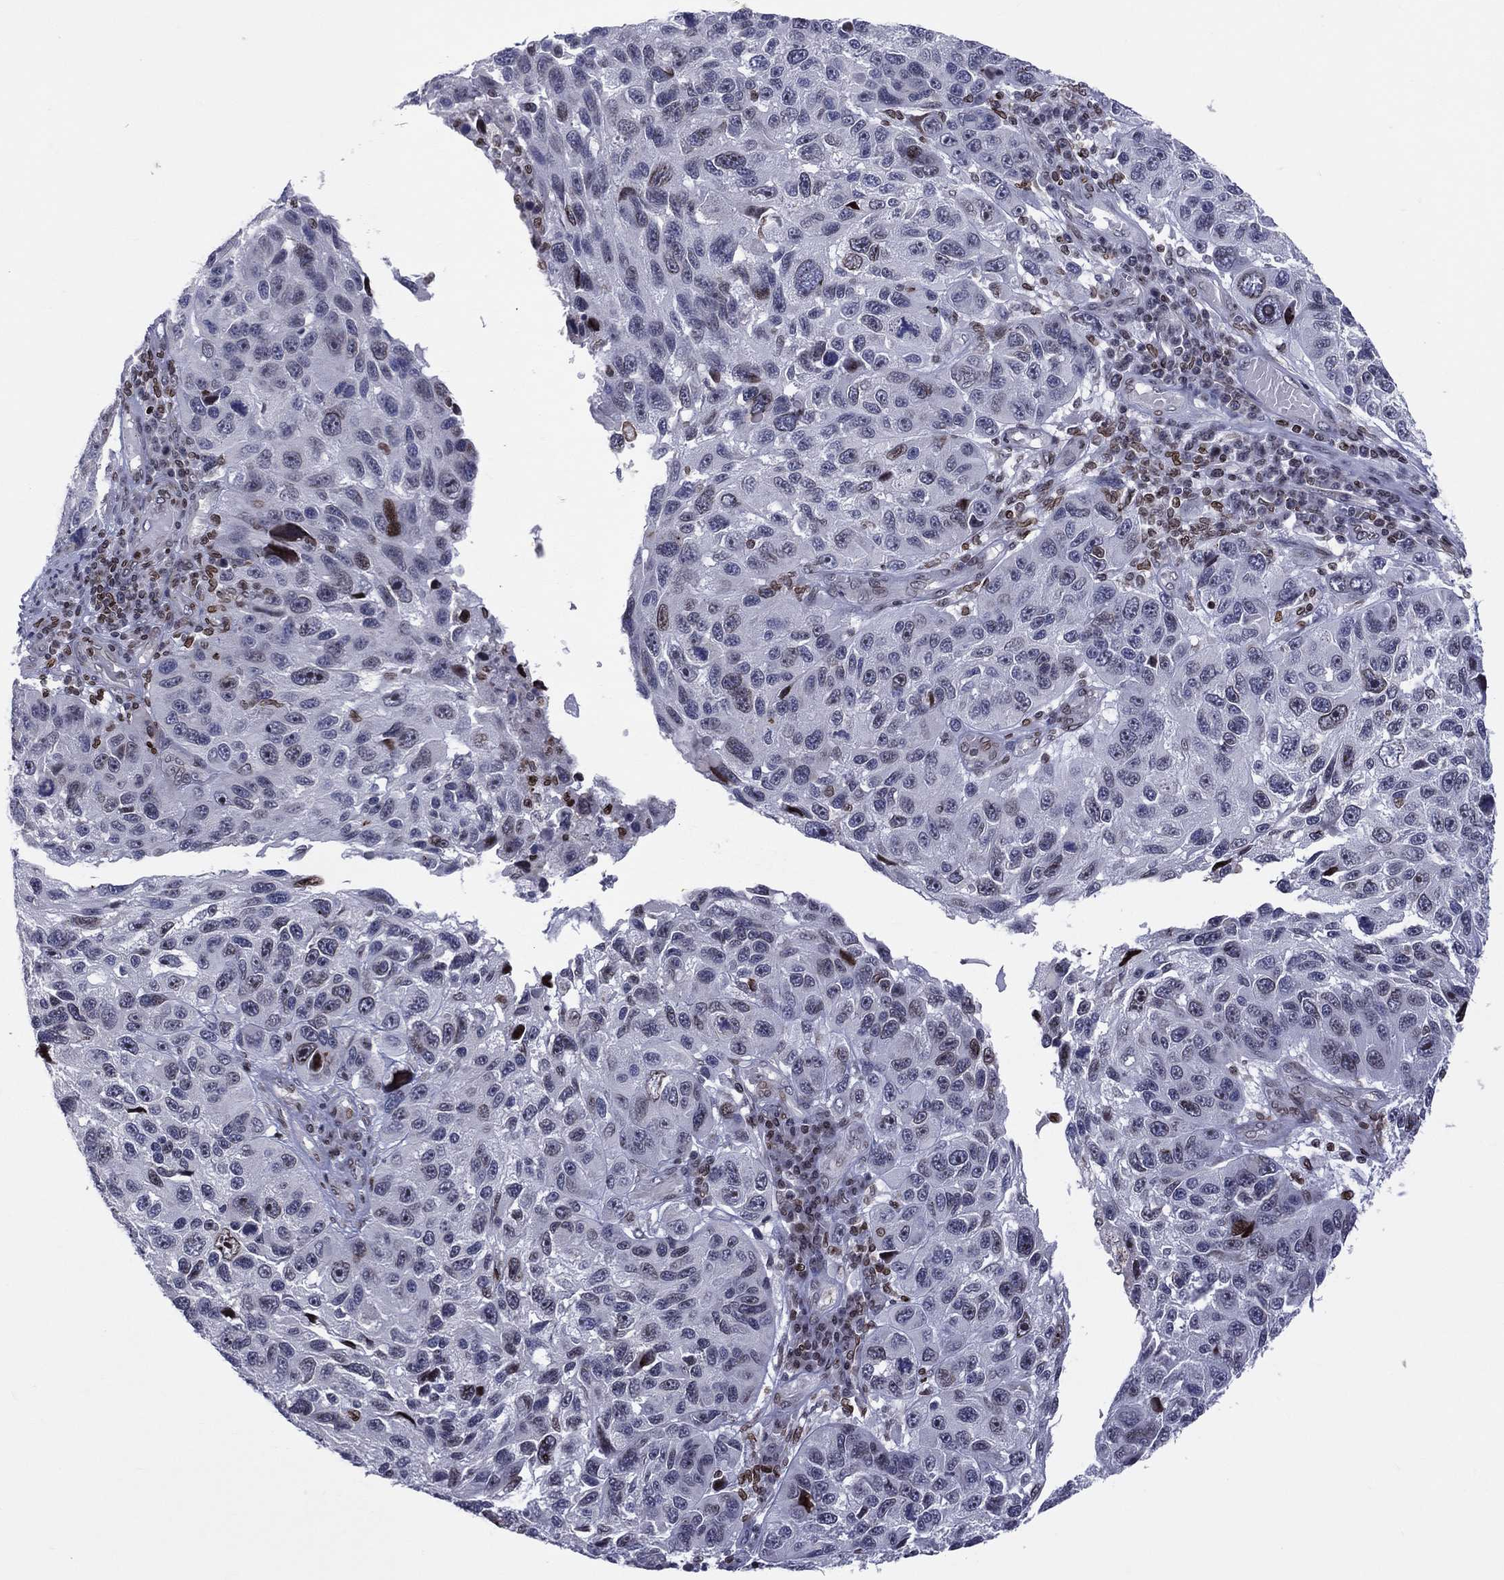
{"staining": {"intensity": "moderate", "quantity": "<25%", "location": "nuclear"}, "tissue": "melanoma", "cell_type": "Tumor cells", "image_type": "cancer", "snomed": [{"axis": "morphology", "description": "Malignant melanoma, NOS"}, {"axis": "topography", "description": "Skin"}], "caption": "A high-resolution histopathology image shows IHC staining of malignant melanoma, which displays moderate nuclear positivity in approximately <25% of tumor cells.", "gene": "DBF4B", "patient": {"sex": "male", "age": 53}}